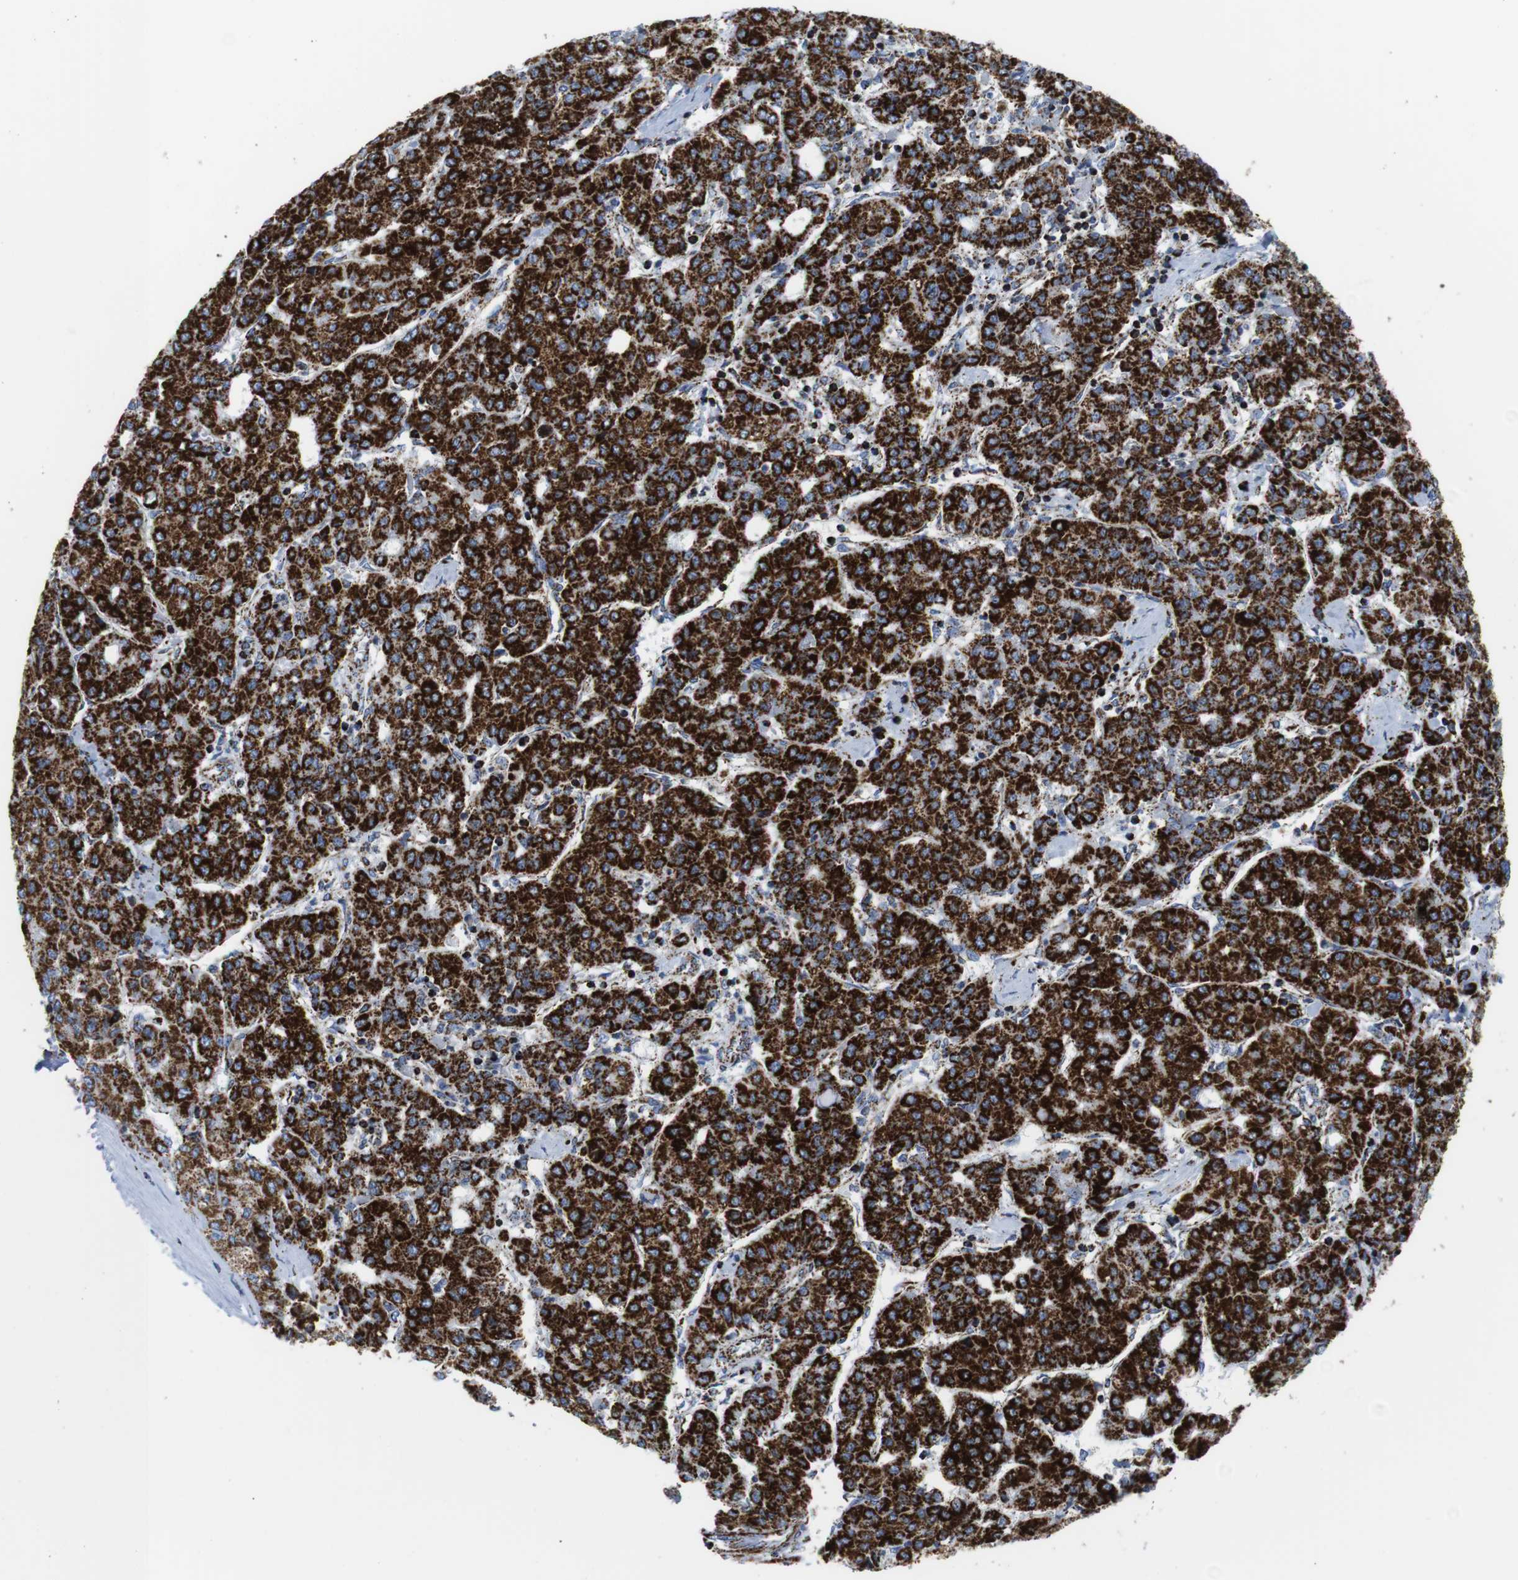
{"staining": {"intensity": "strong", "quantity": ">75%", "location": "cytoplasmic/membranous"}, "tissue": "liver cancer", "cell_type": "Tumor cells", "image_type": "cancer", "snomed": [{"axis": "morphology", "description": "Carcinoma, Hepatocellular, NOS"}, {"axis": "topography", "description": "Liver"}], "caption": "Brown immunohistochemical staining in liver cancer (hepatocellular carcinoma) reveals strong cytoplasmic/membranous staining in approximately >75% of tumor cells.", "gene": "ATP5PO", "patient": {"sex": "male", "age": 65}}